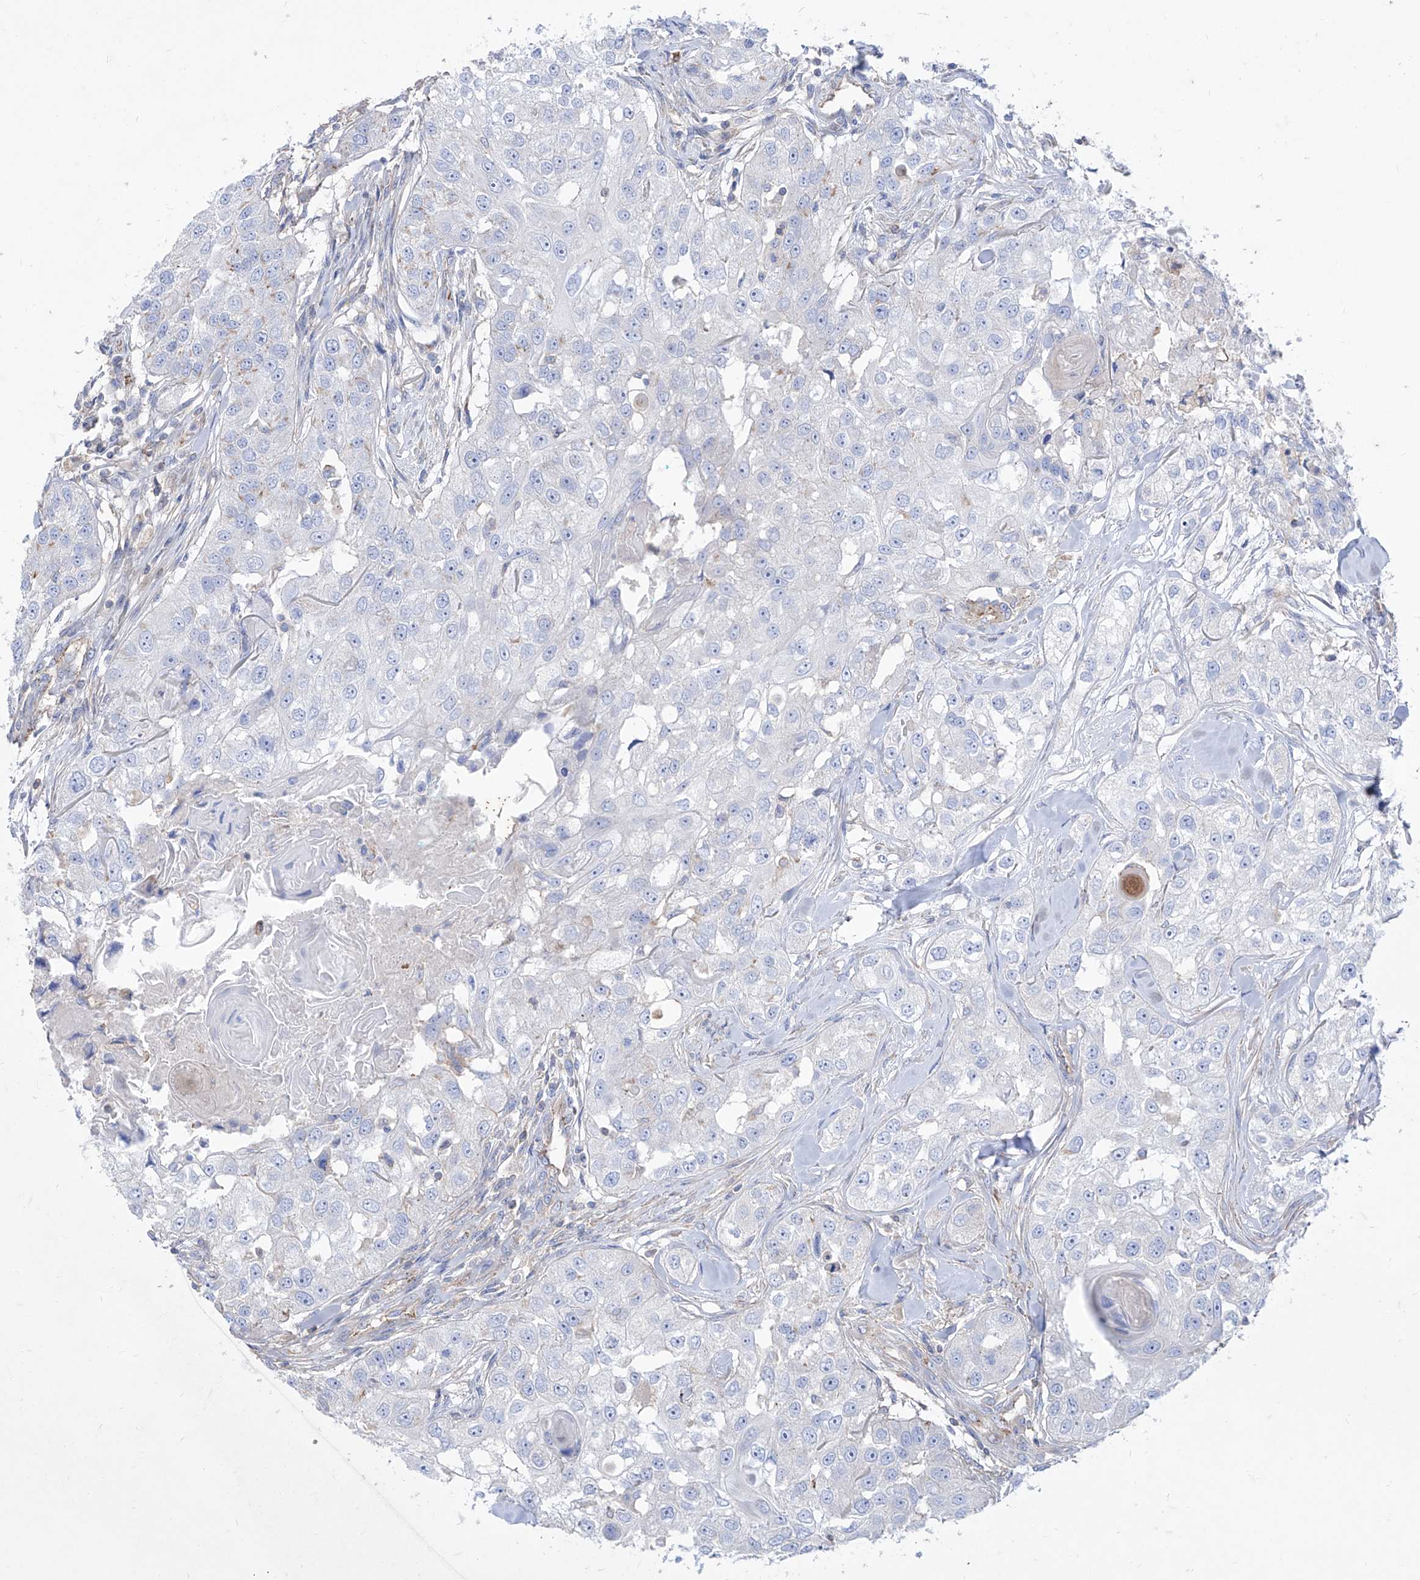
{"staining": {"intensity": "negative", "quantity": "none", "location": "none"}, "tissue": "head and neck cancer", "cell_type": "Tumor cells", "image_type": "cancer", "snomed": [{"axis": "morphology", "description": "Normal tissue, NOS"}, {"axis": "morphology", "description": "Squamous cell carcinoma, NOS"}, {"axis": "topography", "description": "Skeletal muscle"}, {"axis": "topography", "description": "Head-Neck"}], "caption": "IHC of human head and neck squamous cell carcinoma displays no expression in tumor cells.", "gene": "C1orf74", "patient": {"sex": "male", "age": 51}}